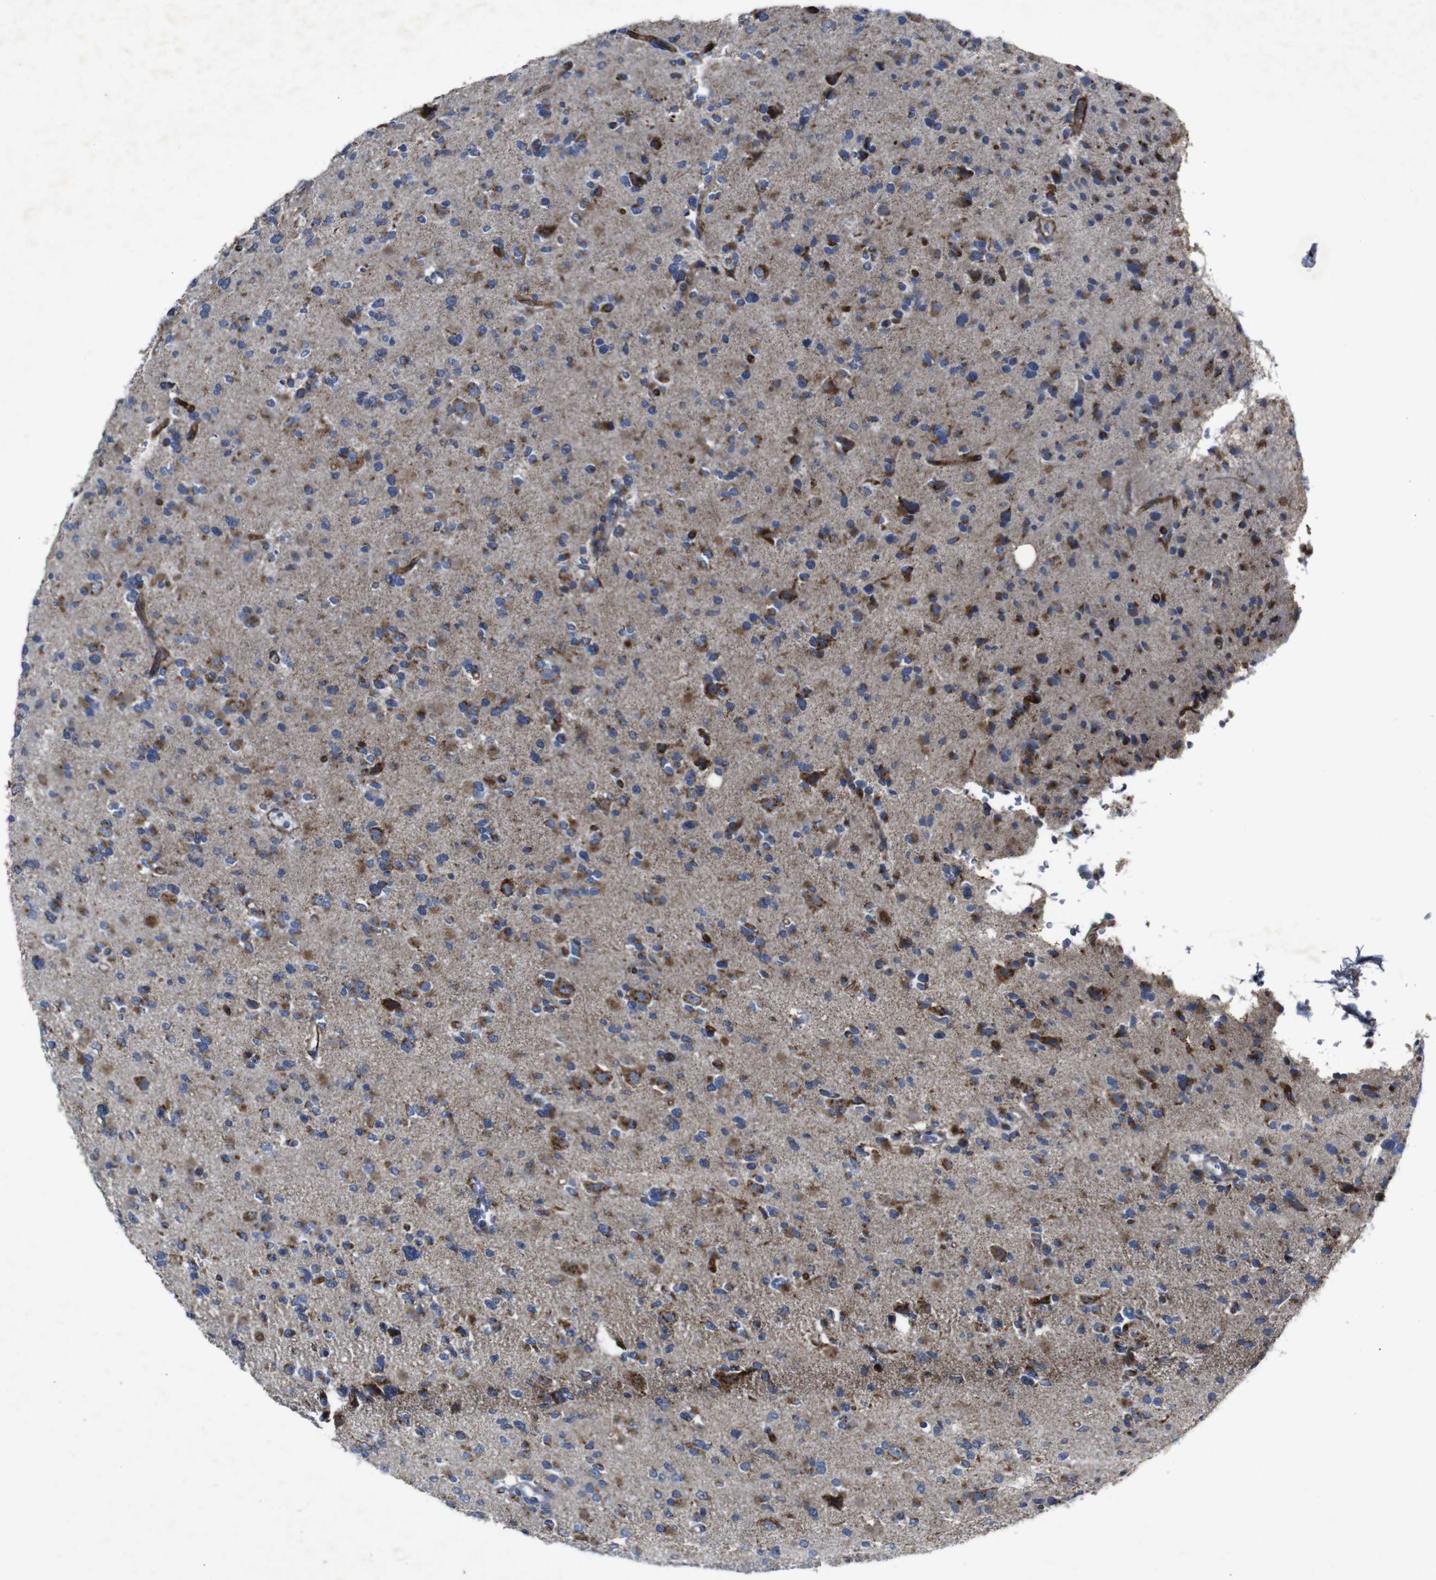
{"staining": {"intensity": "moderate", "quantity": ">75%", "location": "cytoplasmic/membranous"}, "tissue": "glioma", "cell_type": "Tumor cells", "image_type": "cancer", "snomed": [{"axis": "morphology", "description": "Glioma, malignant, Low grade"}, {"axis": "topography", "description": "Brain"}], "caption": "Protein analysis of malignant glioma (low-grade) tissue shows moderate cytoplasmic/membranous positivity in approximately >75% of tumor cells.", "gene": "CHST10", "patient": {"sex": "female", "age": 22}}